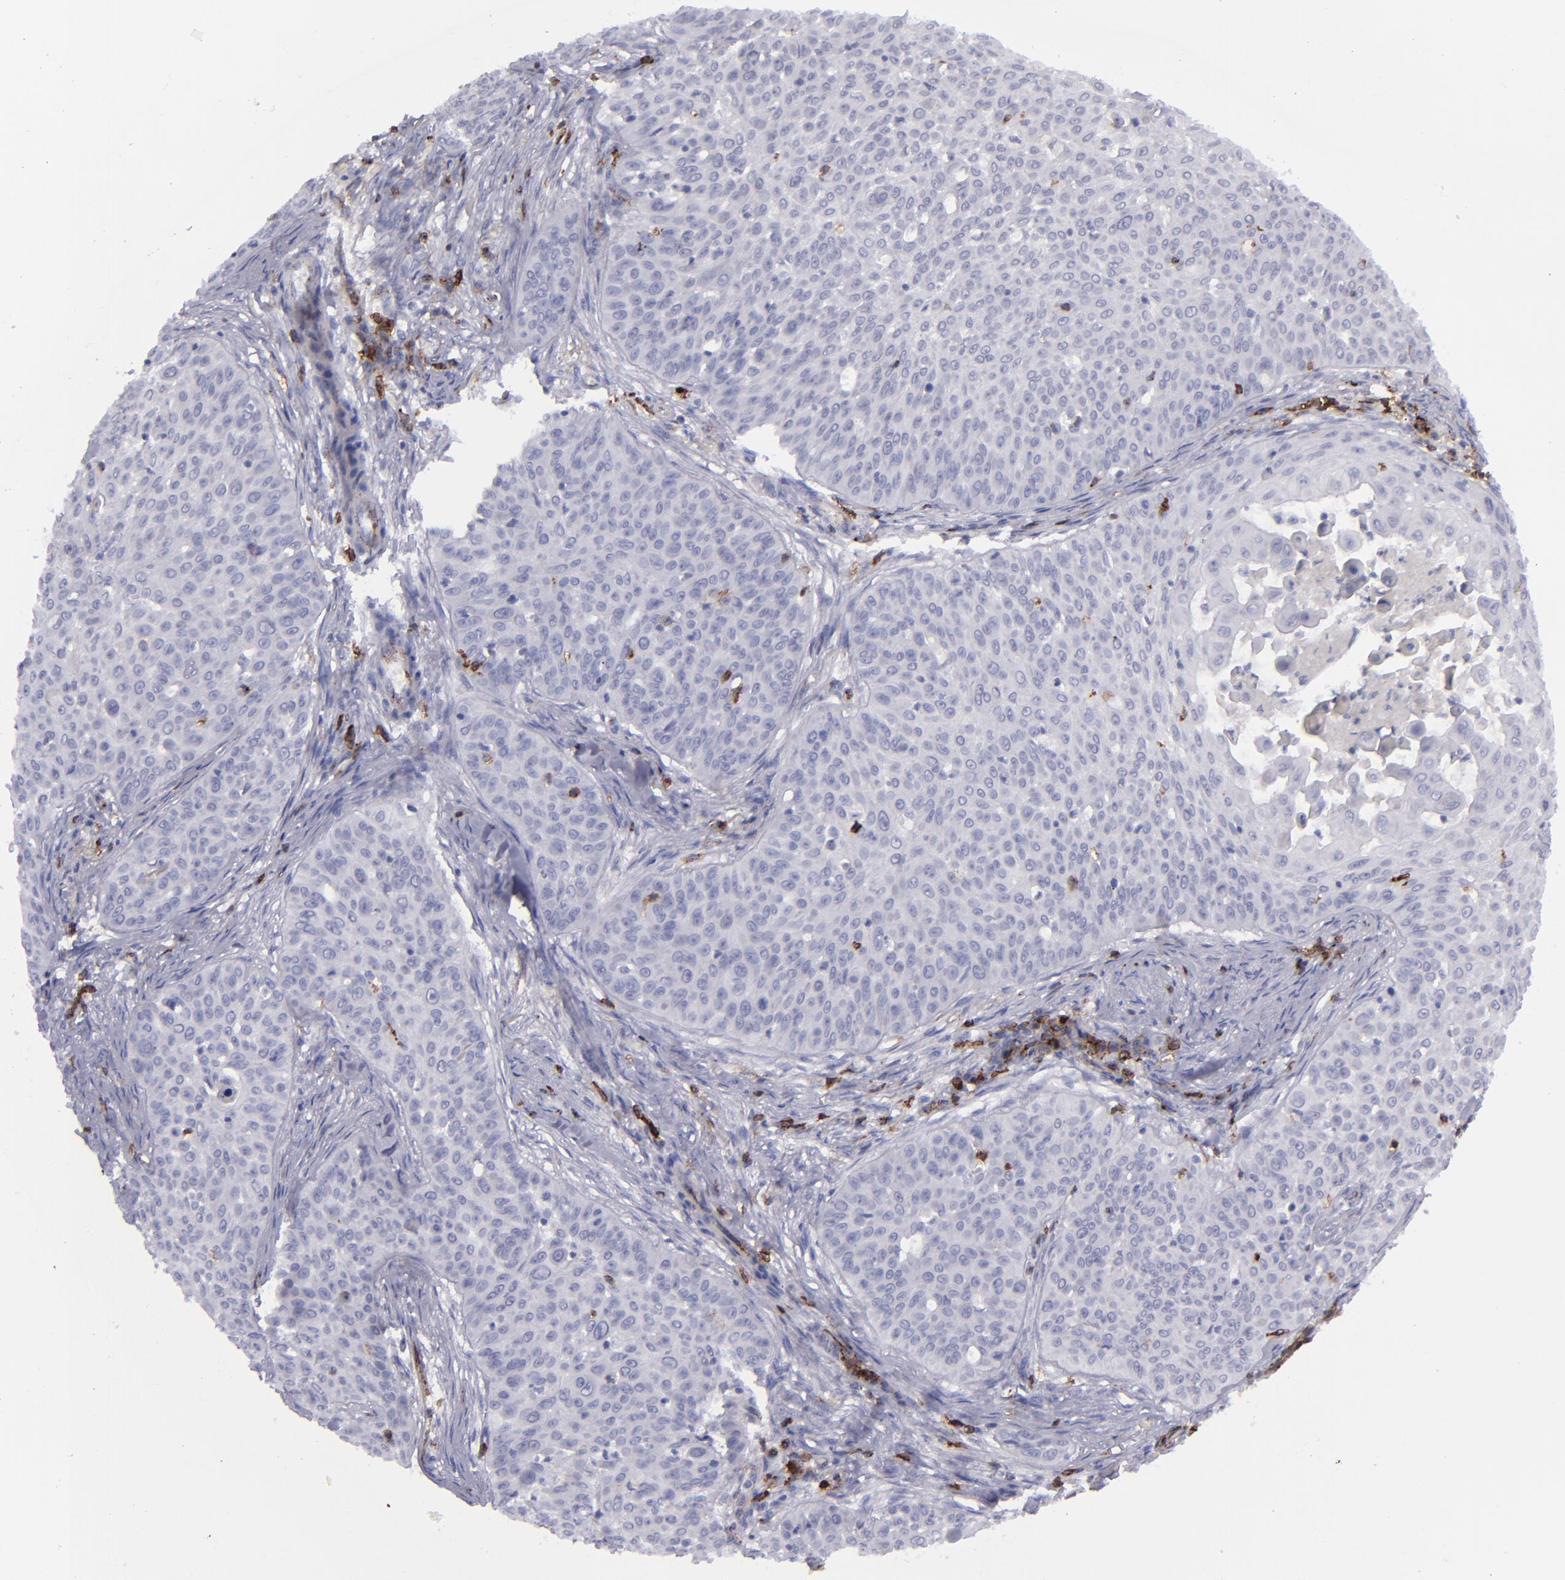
{"staining": {"intensity": "negative", "quantity": "none", "location": "none"}, "tissue": "skin cancer", "cell_type": "Tumor cells", "image_type": "cancer", "snomed": [{"axis": "morphology", "description": "Squamous cell carcinoma, NOS"}, {"axis": "topography", "description": "Skin"}], "caption": "The IHC image has no significant staining in tumor cells of skin cancer tissue. (Brightfield microscopy of DAB immunohistochemistry (IHC) at high magnification).", "gene": "CD27", "patient": {"sex": "male", "age": 82}}